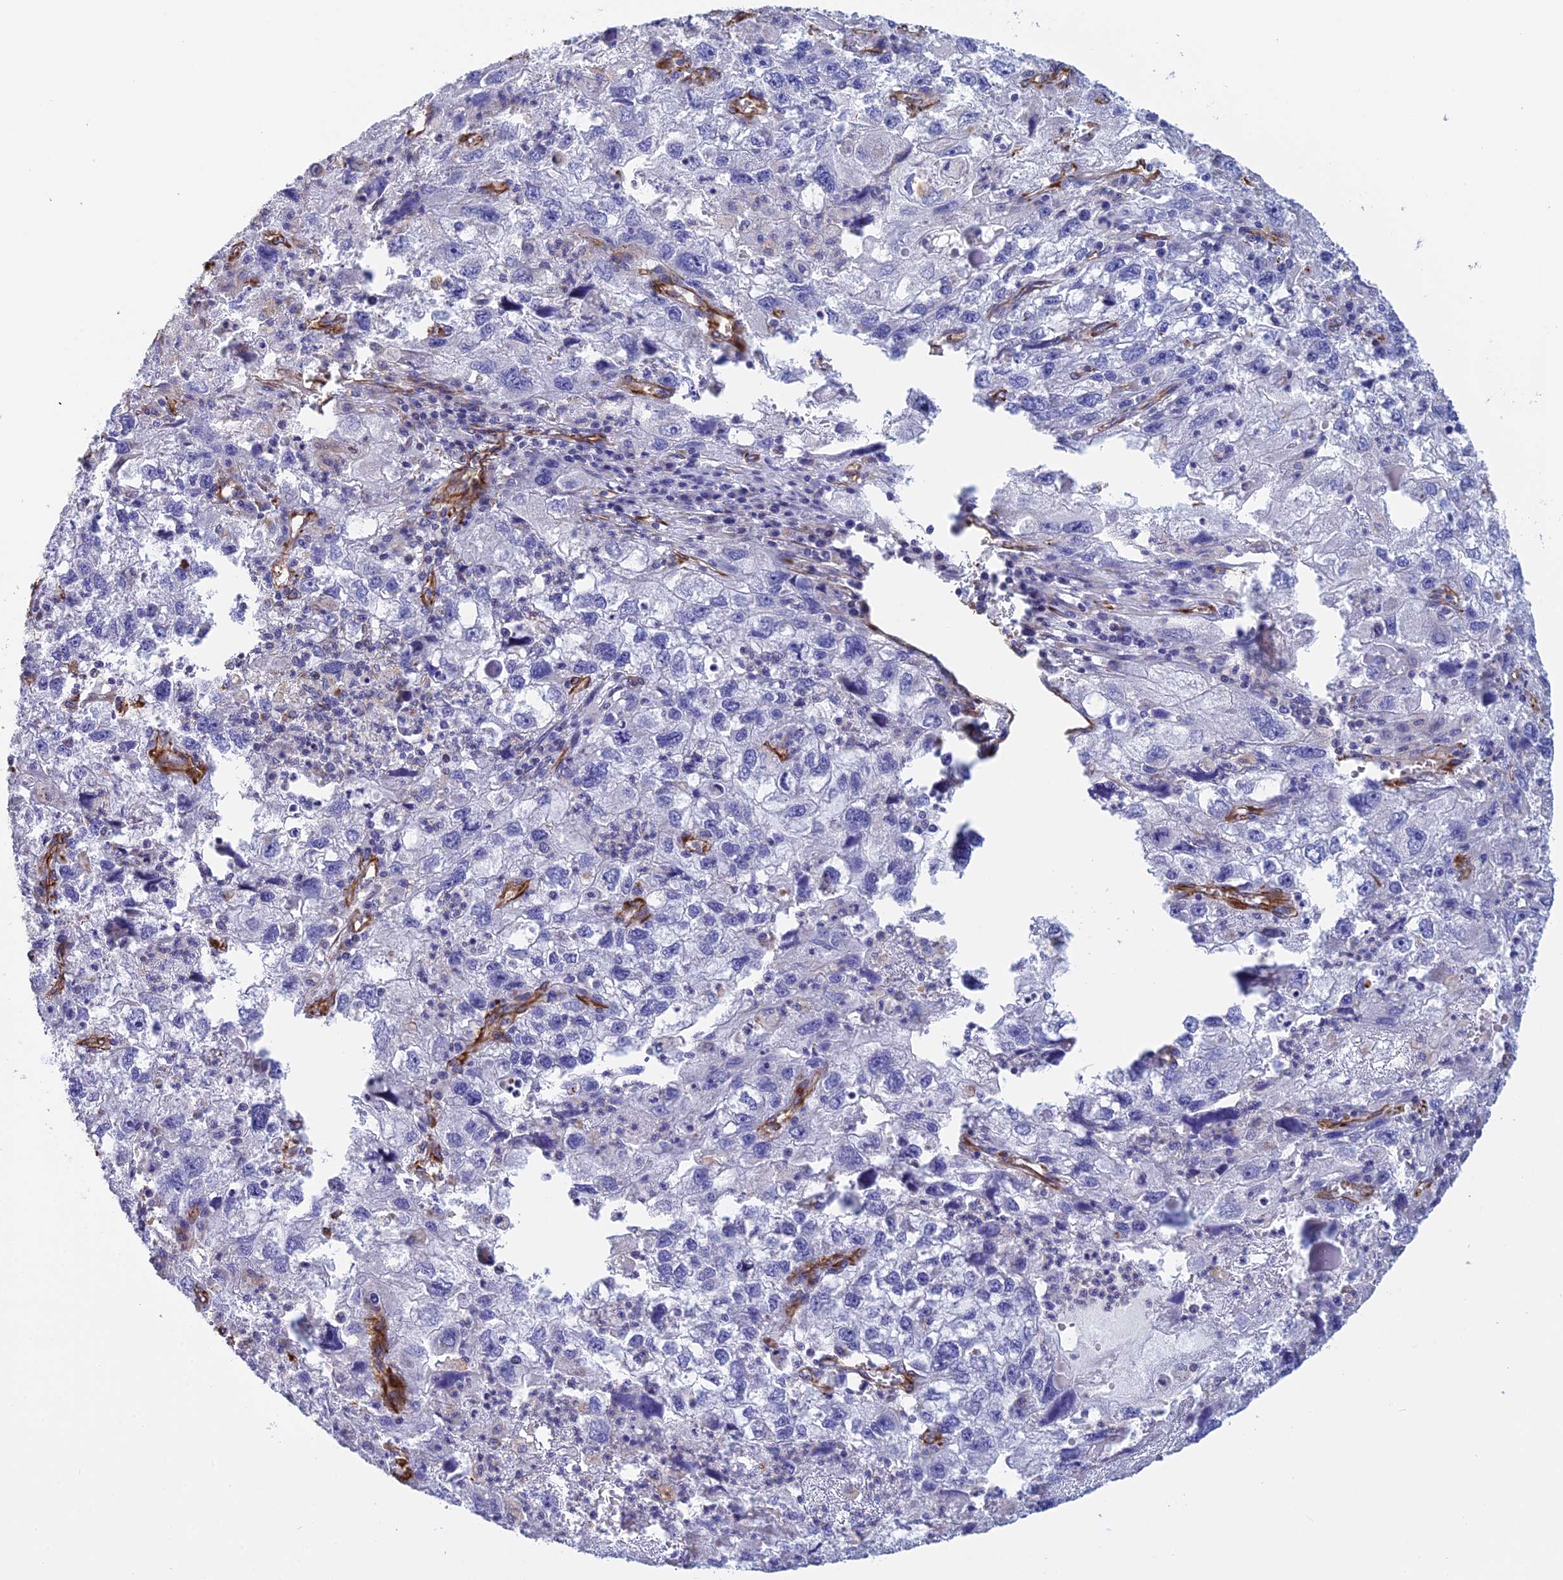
{"staining": {"intensity": "negative", "quantity": "none", "location": "none"}, "tissue": "endometrial cancer", "cell_type": "Tumor cells", "image_type": "cancer", "snomed": [{"axis": "morphology", "description": "Adenocarcinoma, NOS"}, {"axis": "topography", "description": "Endometrium"}], "caption": "Photomicrograph shows no protein staining in tumor cells of endometrial cancer tissue. The staining was performed using DAB to visualize the protein expression in brown, while the nuclei were stained in blue with hematoxylin (Magnification: 20x).", "gene": "FBXL20", "patient": {"sex": "female", "age": 49}}